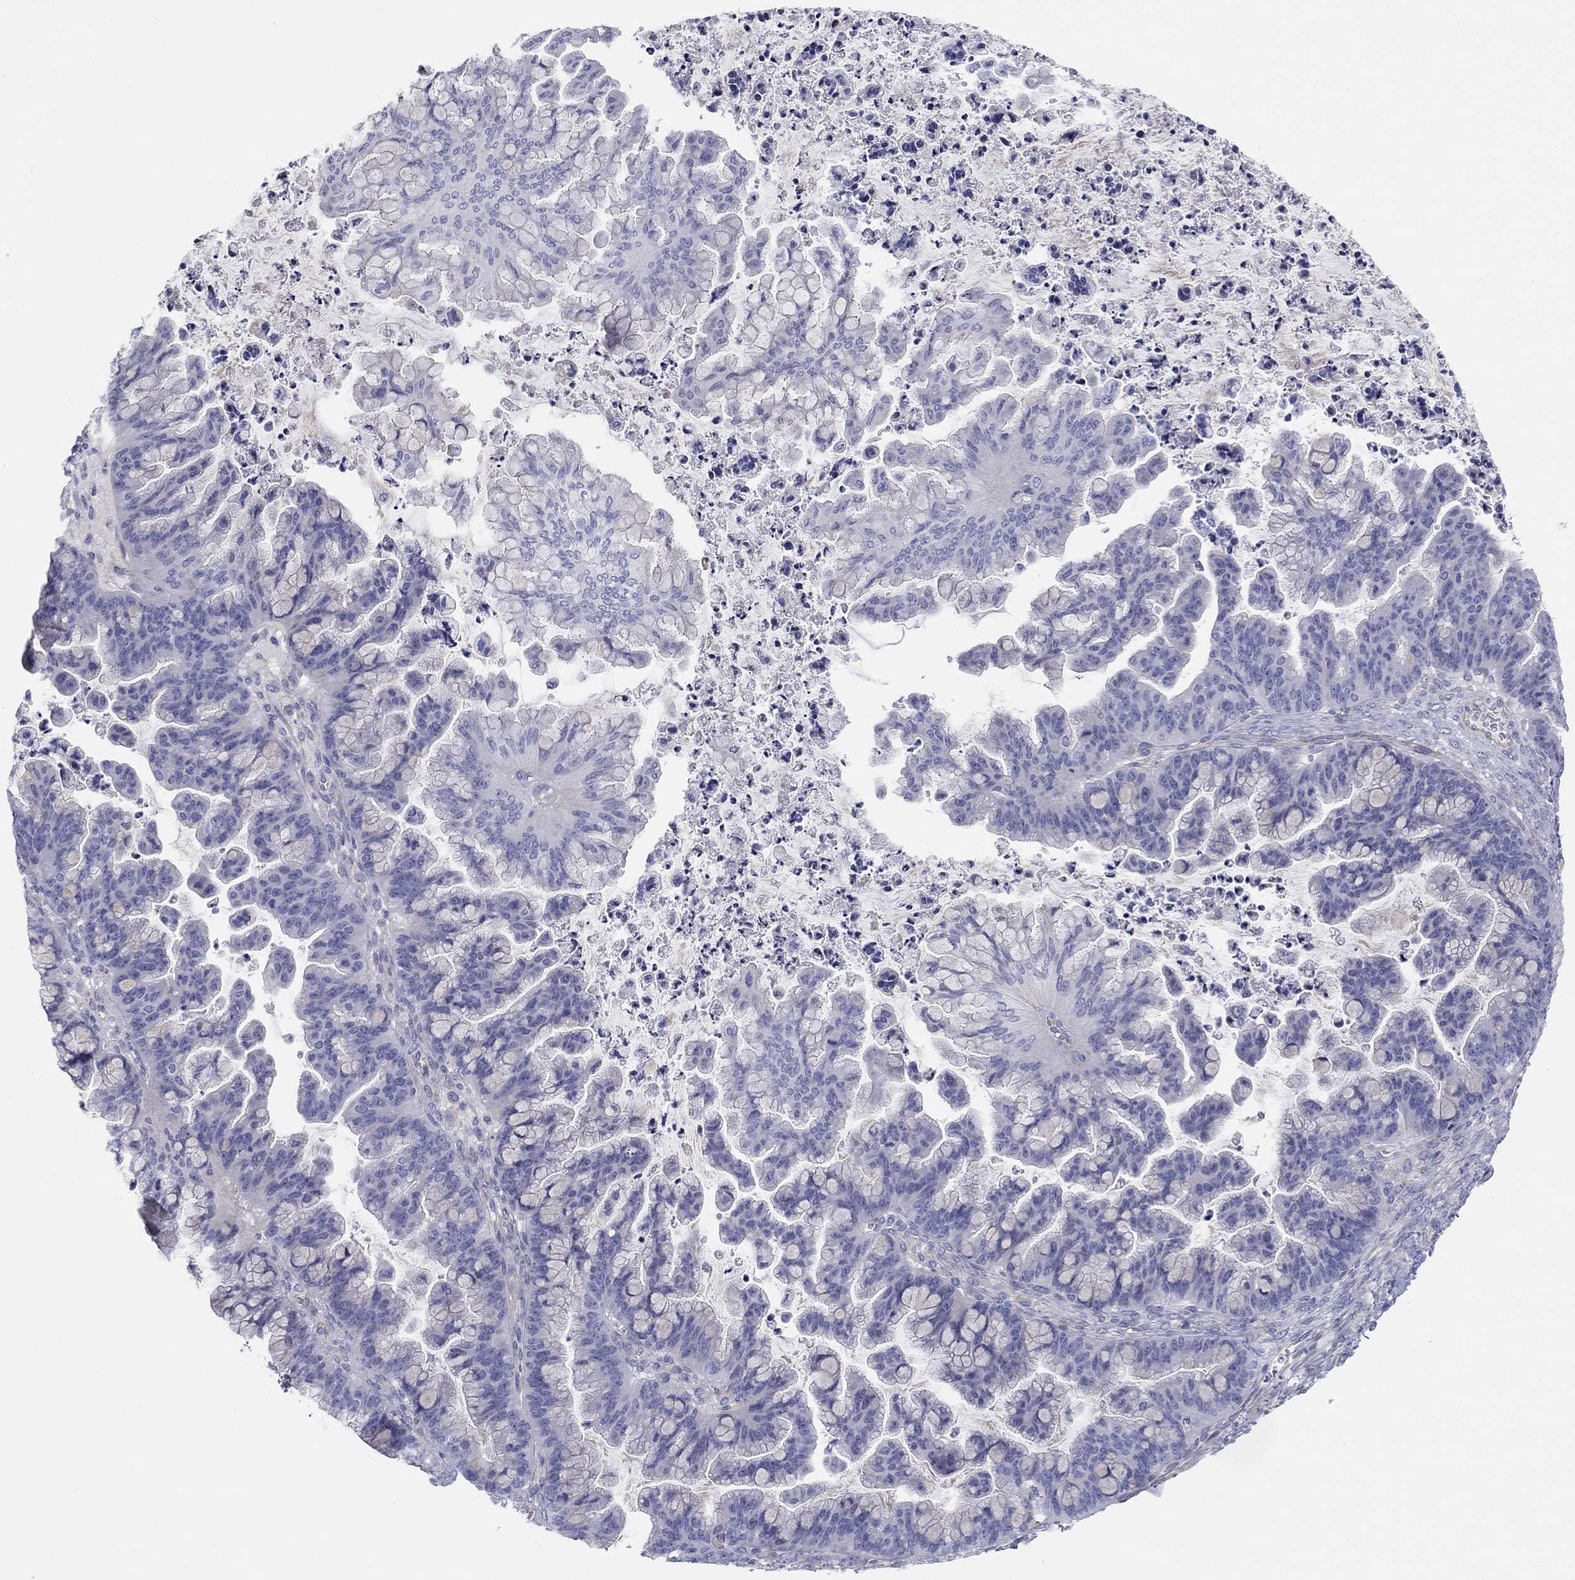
{"staining": {"intensity": "negative", "quantity": "none", "location": "none"}, "tissue": "ovarian cancer", "cell_type": "Tumor cells", "image_type": "cancer", "snomed": [{"axis": "morphology", "description": "Cystadenocarcinoma, mucinous, NOS"}, {"axis": "topography", "description": "Ovary"}], "caption": "IHC image of neoplastic tissue: ovarian cancer stained with DAB (3,3'-diaminobenzidine) reveals no significant protein expression in tumor cells.", "gene": "SEPTIN3", "patient": {"sex": "female", "age": 67}}